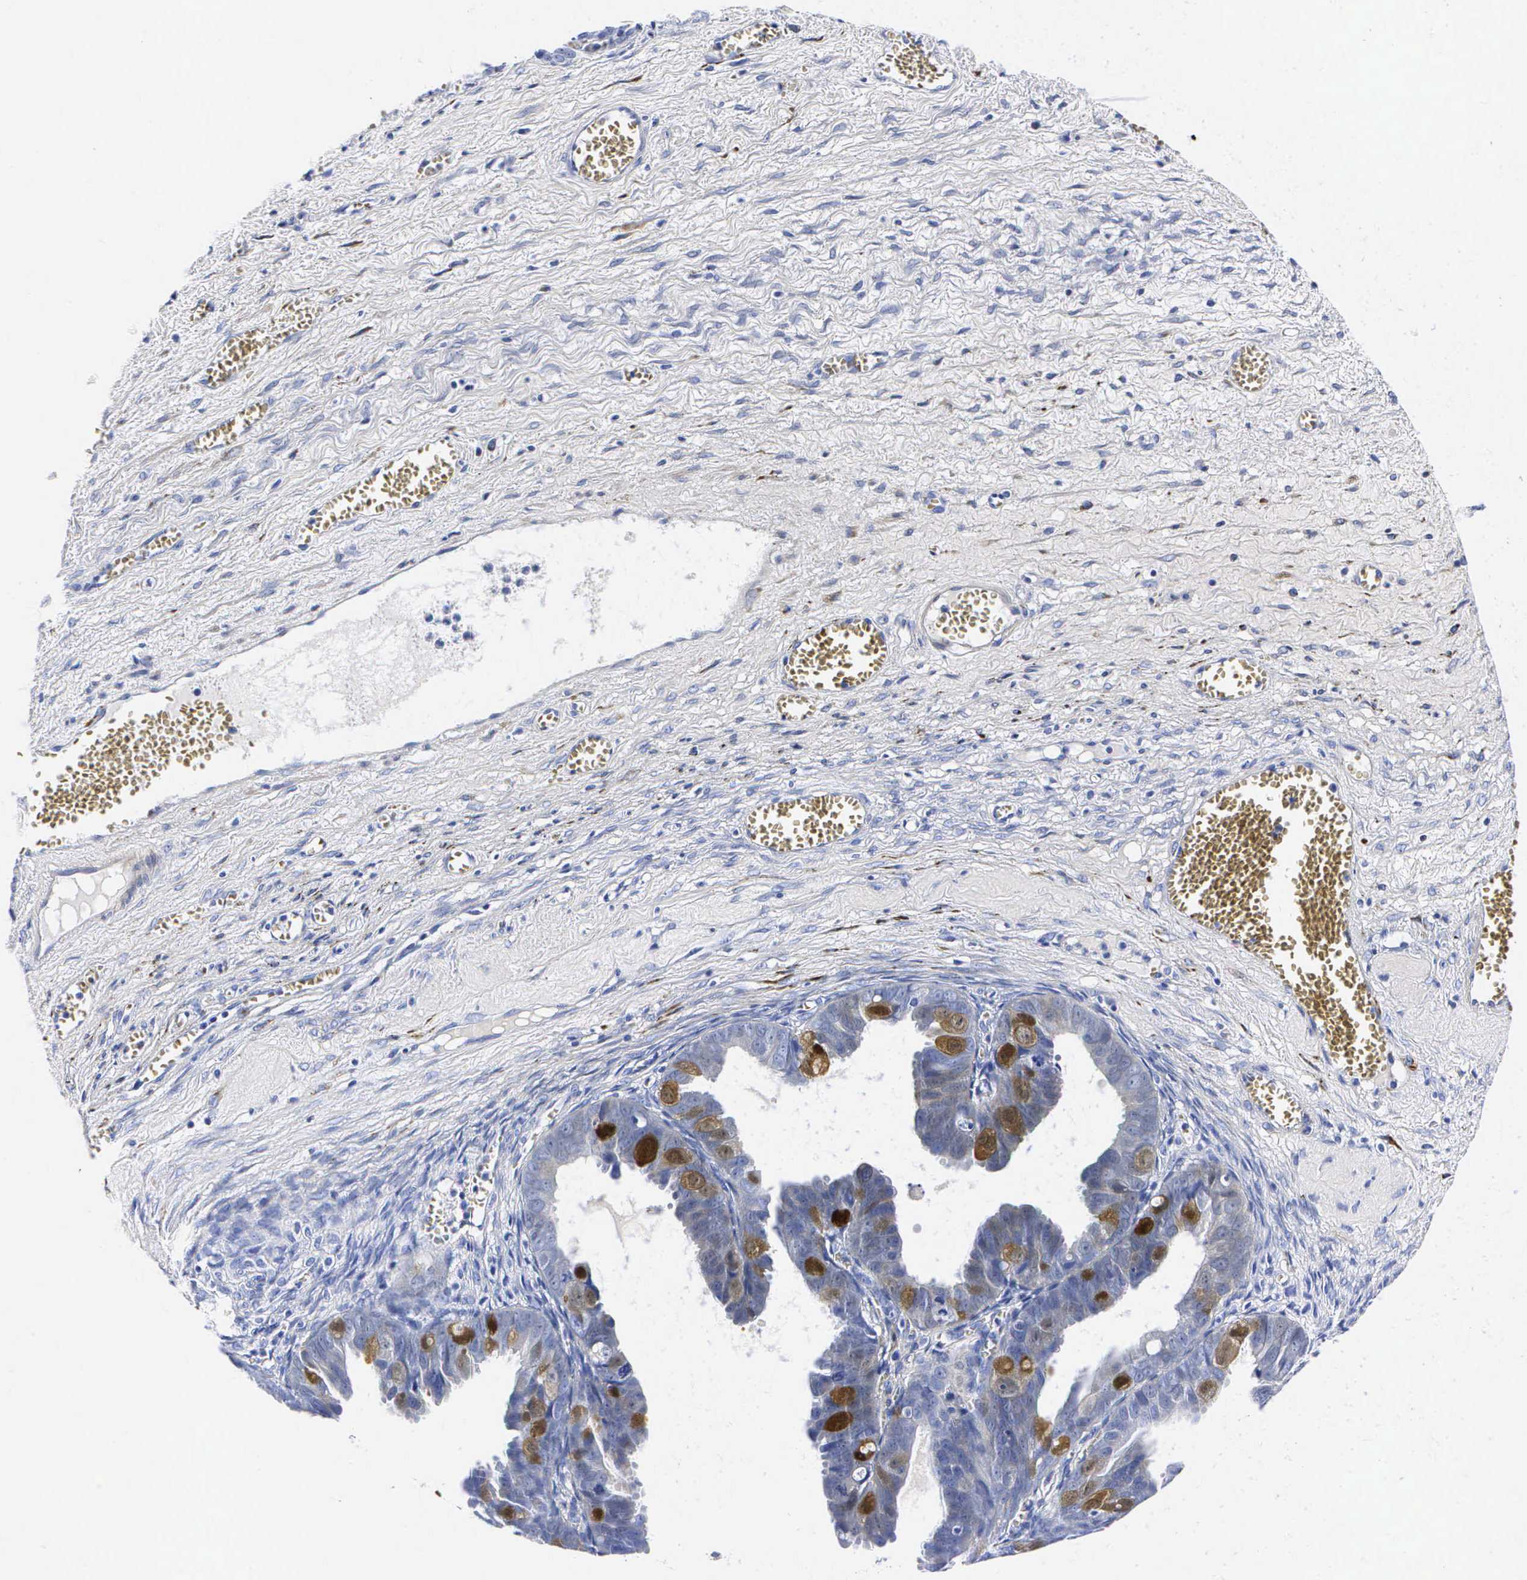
{"staining": {"intensity": "moderate", "quantity": "25%-75%", "location": "cytoplasmic/membranous"}, "tissue": "ovarian cancer", "cell_type": "Tumor cells", "image_type": "cancer", "snomed": [{"axis": "morphology", "description": "Carcinoma, endometroid"}, {"axis": "topography", "description": "Ovary"}], "caption": "The immunohistochemical stain shows moderate cytoplasmic/membranous positivity in tumor cells of endometroid carcinoma (ovarian) tissue.", "gene": "ENO2", "patient": {"sex": "female", "age": 85}}